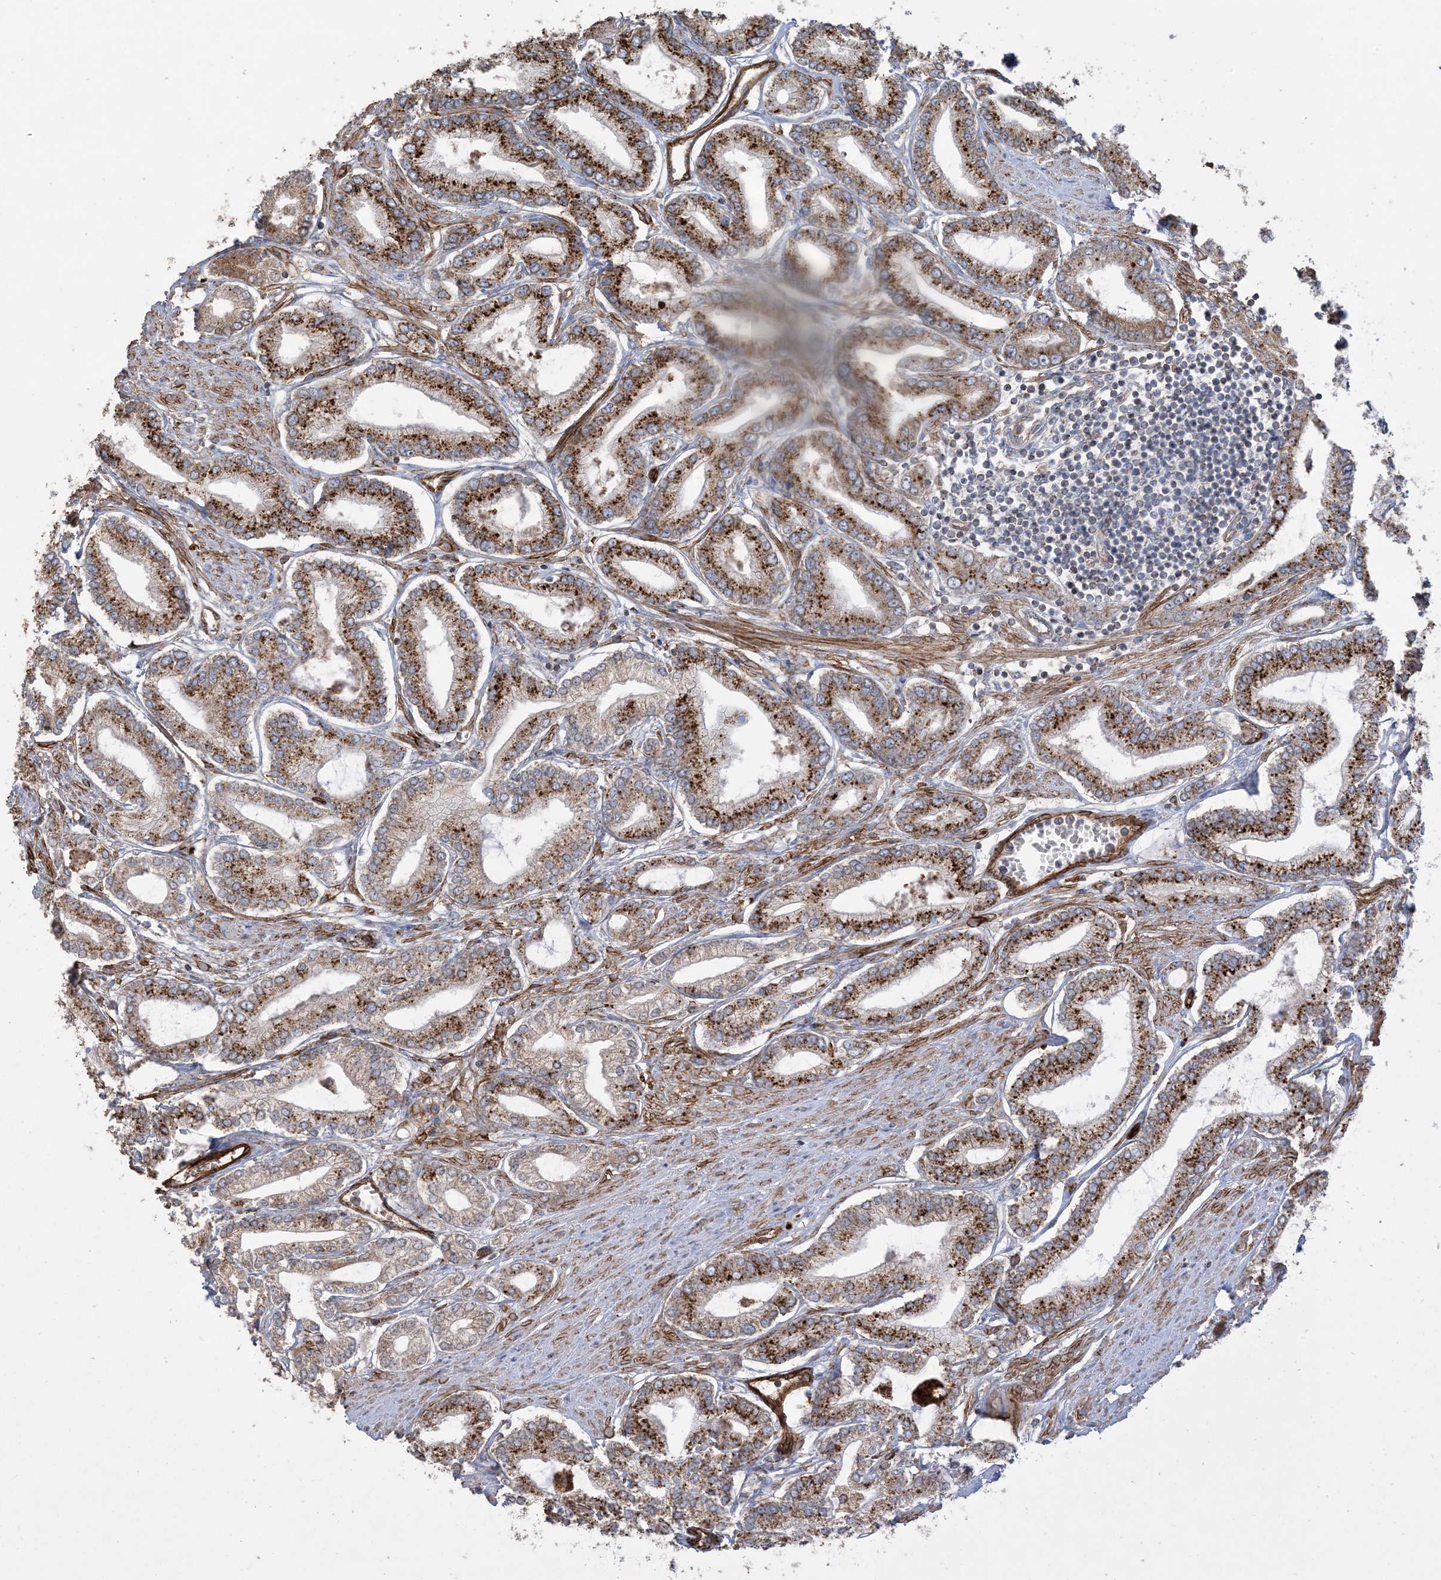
{"staining": {"intensity": "strong", "quantity": ">75%", "location": "cytoplasmic/membranous"}, "tissue": "prostate cancer", "cell_type": "Tumor cells", "image_type": "cancer", "snomed": [{"axis": "morphology", "description": "Adenocarcinoma, Low grade"}, {"axis": "topography", "description": "Prostate"}], "caption": "Protein staining by immunohistochemistry (IHC) displays strong cytoplasmic/membranous staining in about >75% of tumor cells in prostate cancer.", "gene": "AGA", "patient": {"sex": "male", "age": 63}}